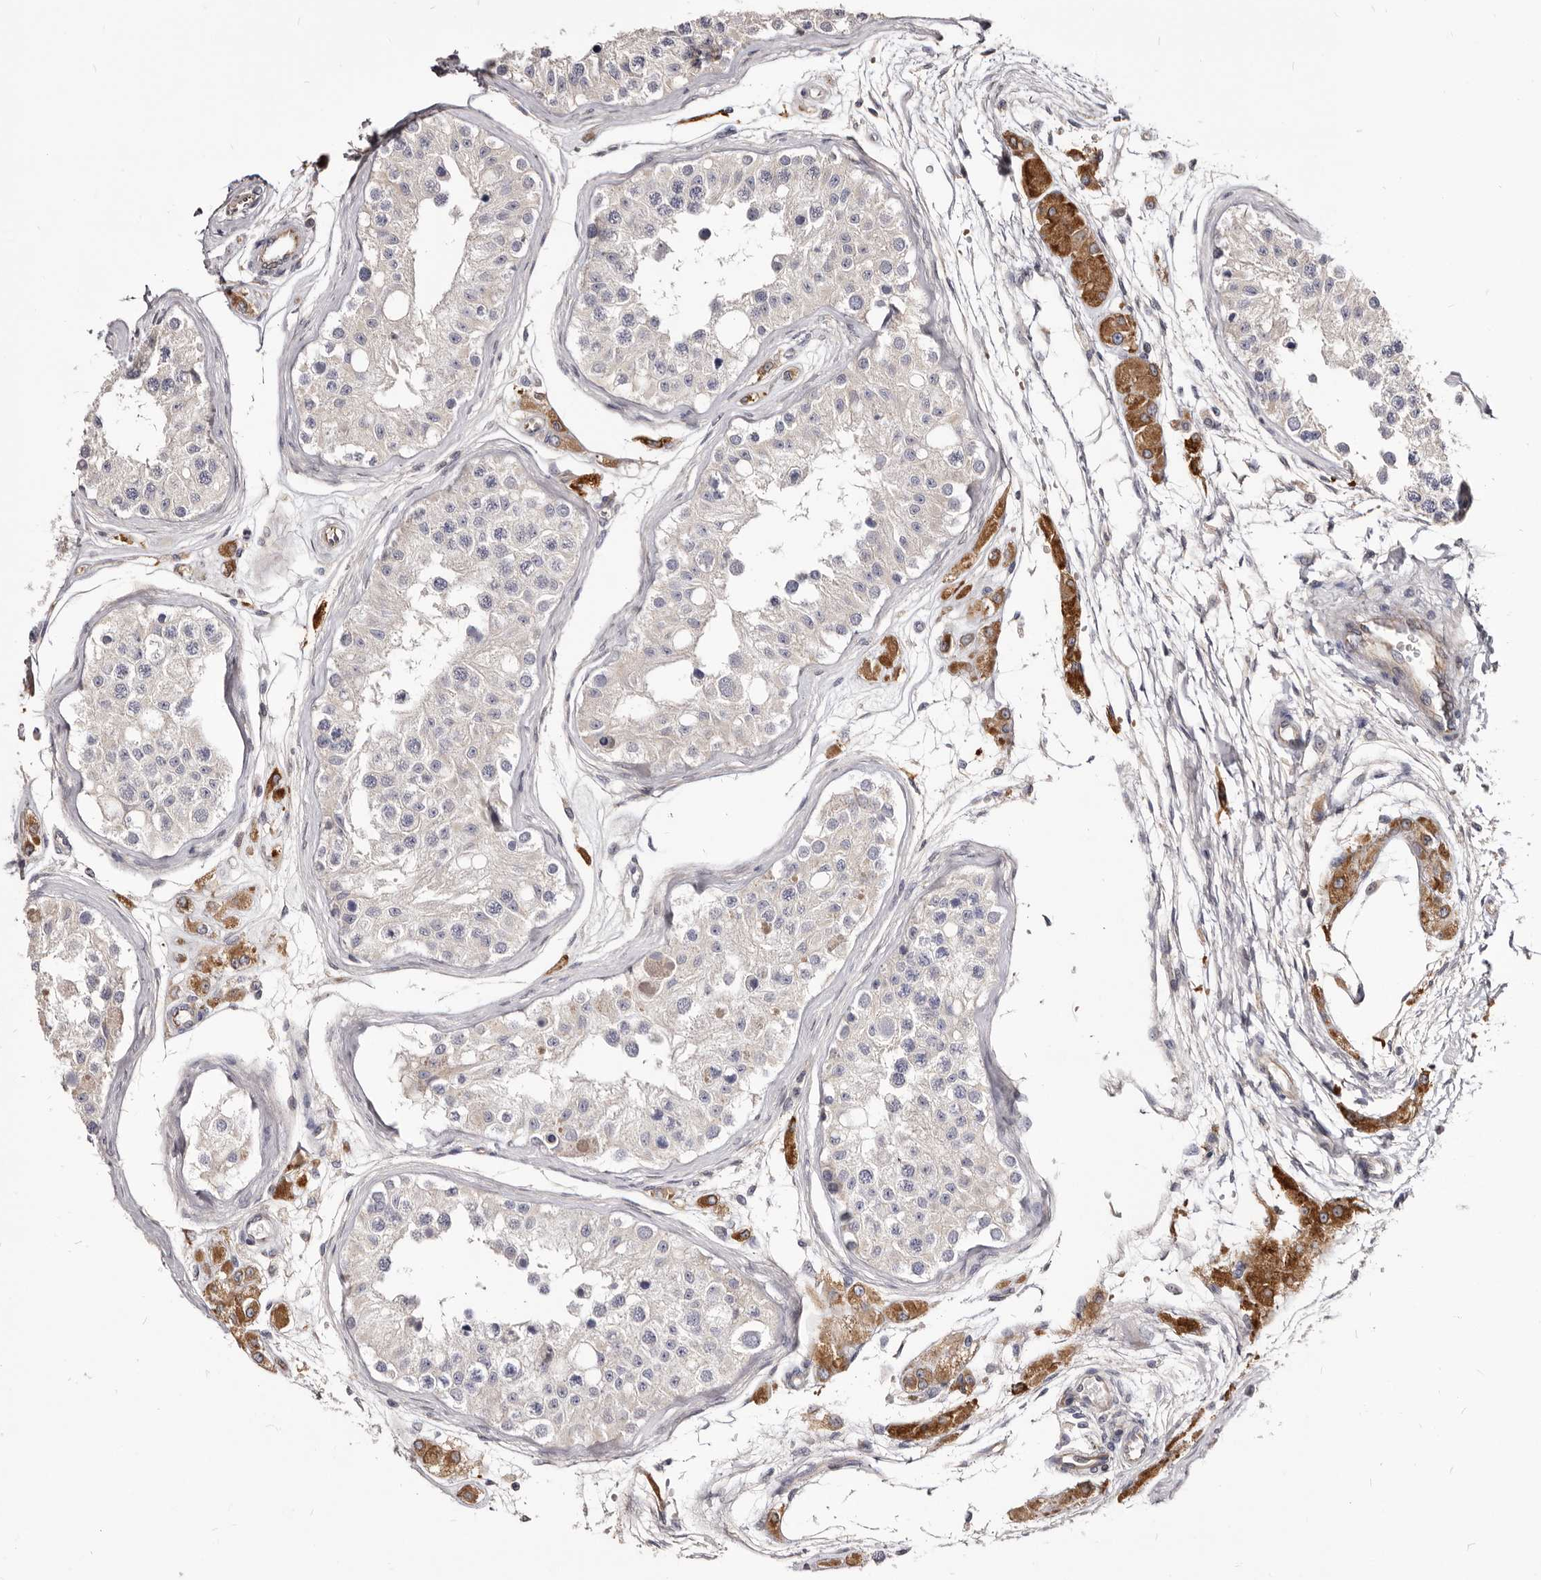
{"staining": {"intensity": "negative", "quantity": "none", "location": "none"}, "tissue": "testis", "cell_type": "Cells in seminiferous ducts", "image_type": "normal", "snomed": [{"axis": "morphology", "description": "Normal tissue, NOS"}, {"axis": "morphology", "description": "Adenocarcinoma, metastatic, NOS"}, {"axis": "topography", "description": "Testis"}], "caption": "DAB (3,3'-diaminobenzidine) immunohistochemical staining of normal testis displays no significant staining in cells in seminiferous ducts.", "gene": "FAS", "patient": {"sex": "male", "age": 26}}